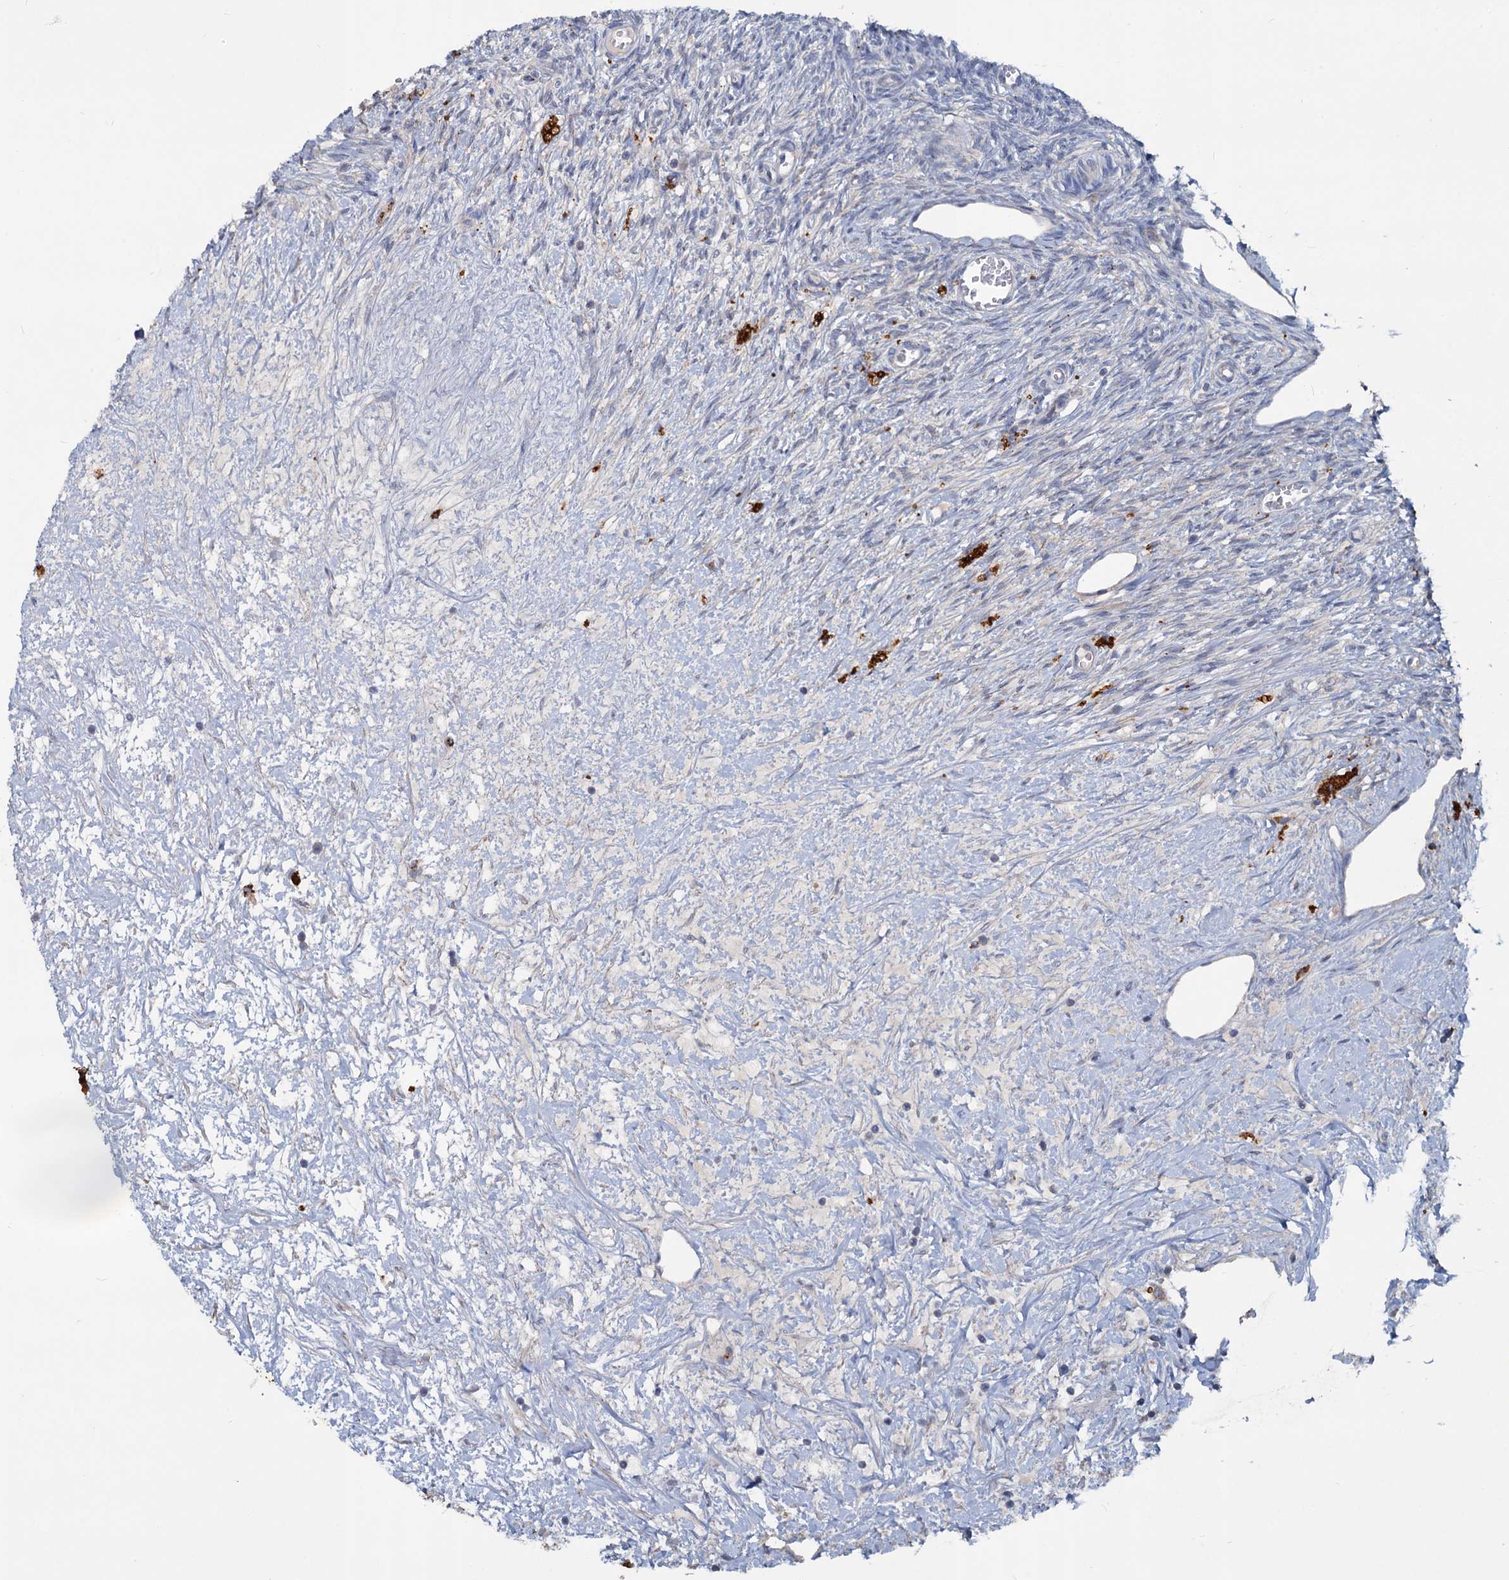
{"staining": {"intensity": "negative", "quantity": "none", "location": "none"}, "tissue": "ovary", "cell_type": "Ovarian stroma cells", "image_type": "normal", "snomed": [{"axis": "morphology", "description": "Normal tissue, NOS"}, {"axis": "topography", "description": "Ovary"}], "caption": "DAB immunohistochemical staining of normal human ovary demonstrates no significant staining in ovarian stroma cells.", "gene": "SLC2A7", "patient": {"sex": "female", "age": 44}}